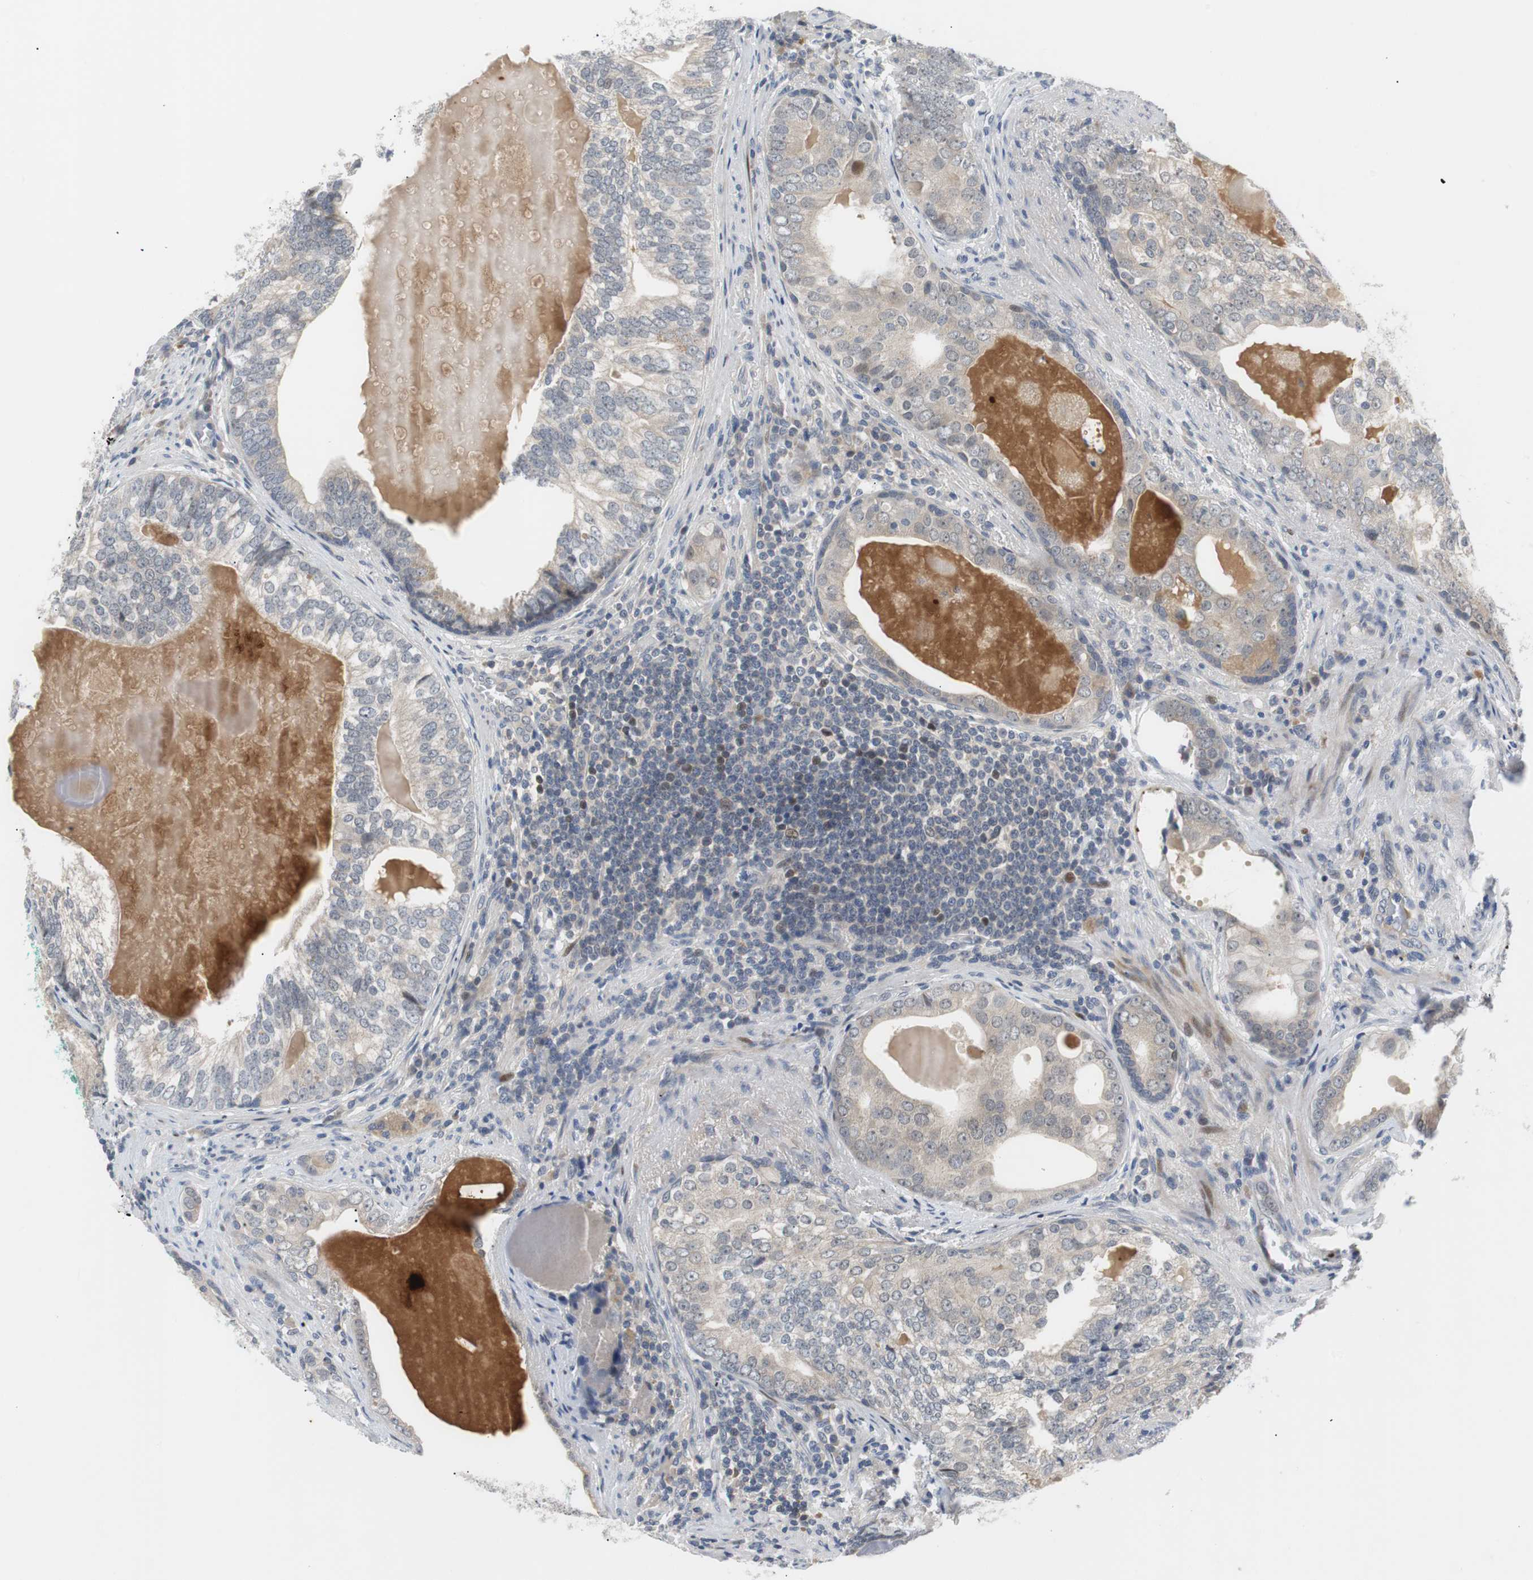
{"staining": {"intensity": "weak", "quantity": "<25%", "location": "cytoplasmic/membranous"}, "tissue": "prostate cancer", "cell_type": "Tumor cells", "image_type": "cancer", "snomed": [{"axis": "morphology", "description": "Adenocarcinoma, High grade"}, {"axis": "topography", "description": "Prostate"}], "caption": "Immunohistochemical staining of prostate cancer (adenocarcinoma (high-grade)) shows no significant staining in tumor cells.", "gene": "MAP2K4", "patient": {"sex": "male", "age": 66}}